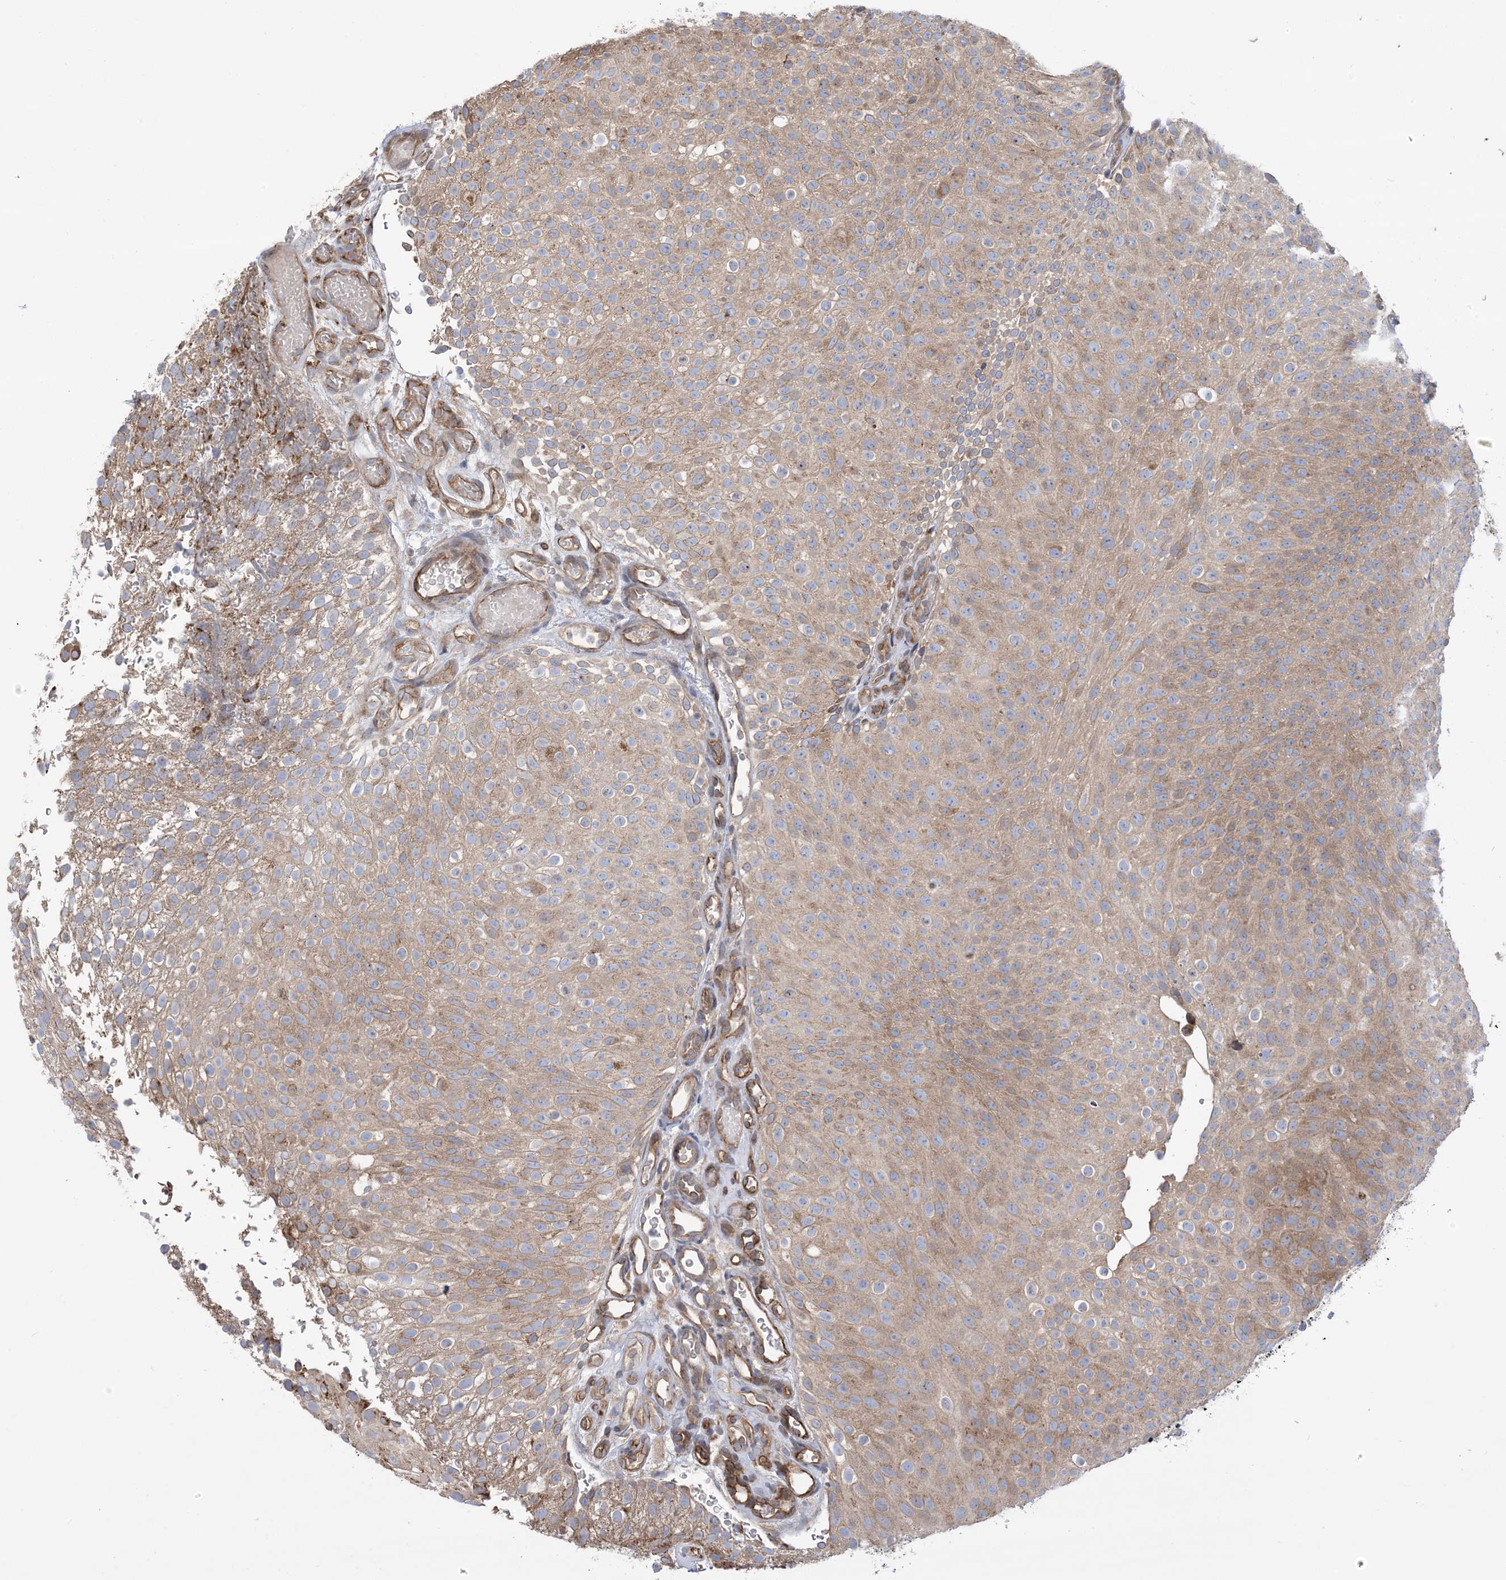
{"staining": {"intensity": "moderate", "quantity": ">75%", "location": "cytoplasmic/membranous"}, "tissue": "urothelial cancer", "cell_type": "Tumor cells", "image_type": "cancer", "snomed": [{"axis": "morphology", "description": "Urothelial carcinoma, Low grade"}, {"axis": "topography", "description": "Urinary bladder"}], "caption": "Tumor cells exhibit moderate cytoplasmic/membranous staining in approximately >75% of cells in low-grade urothelial carcinoma.", "gene": "CLEC16A", "patient": {"sex": "male", "age": 78}}